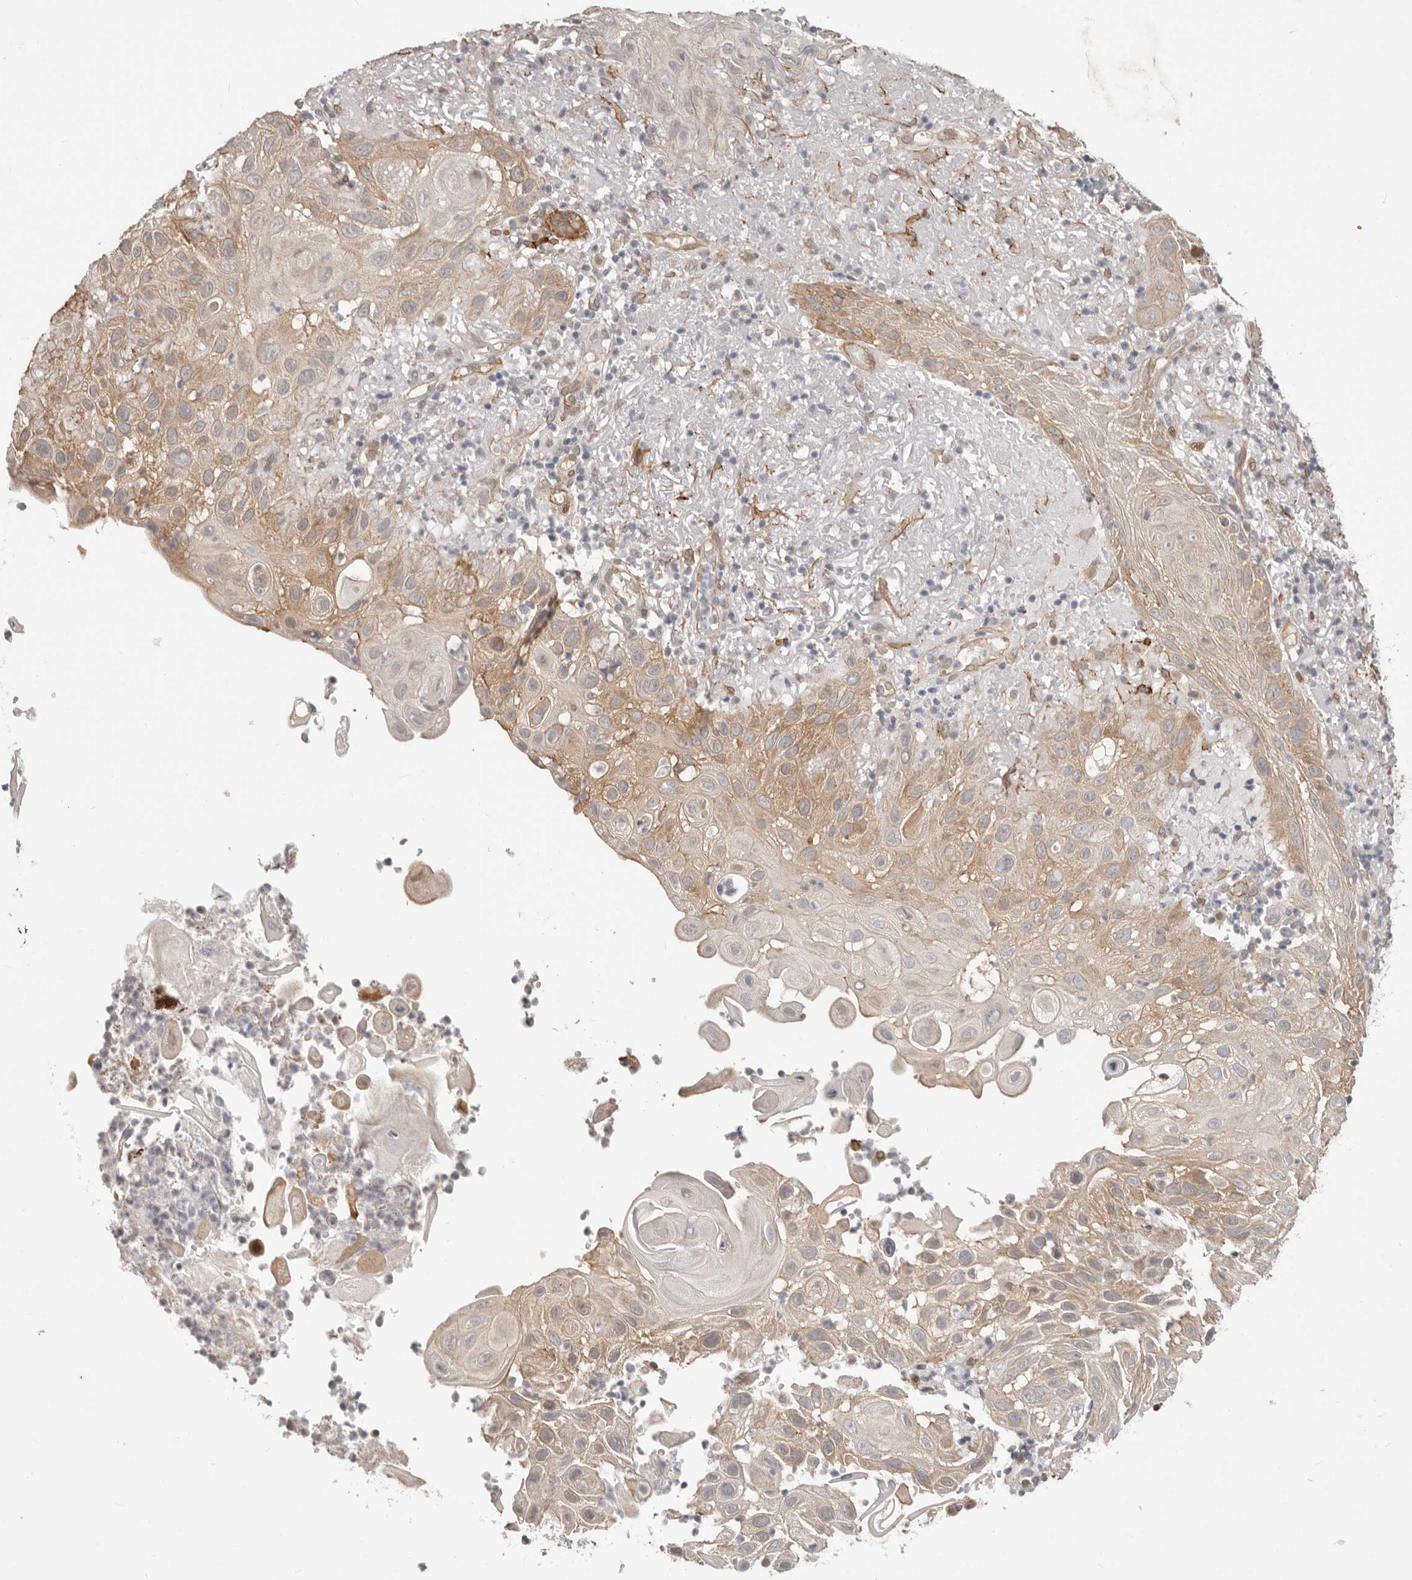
{"staining": {"intensity": "weak", "quantity": ">75%", "location": "cytoplasmic/membranous"}, "tissue": "skin cancer", "cell_type": "Tumor cells", "image_type": "cancer", "snomed": [{"axis": "morphology", "description": "Normal tissue, NOS"}, {"axis": "morphology", "description": "Squamous cell carcinoma, NOS"}, {"axis": "topography", "description": "Skin"}], "caption": "Squamous cell carcinoma (skin) stained with a brown dye demonstrates weak cytoplasmic/membranous positive staining in about >75% of tumor cells.", "gene": "SZT2", "patient": {"sex": "female", "age": 96}}